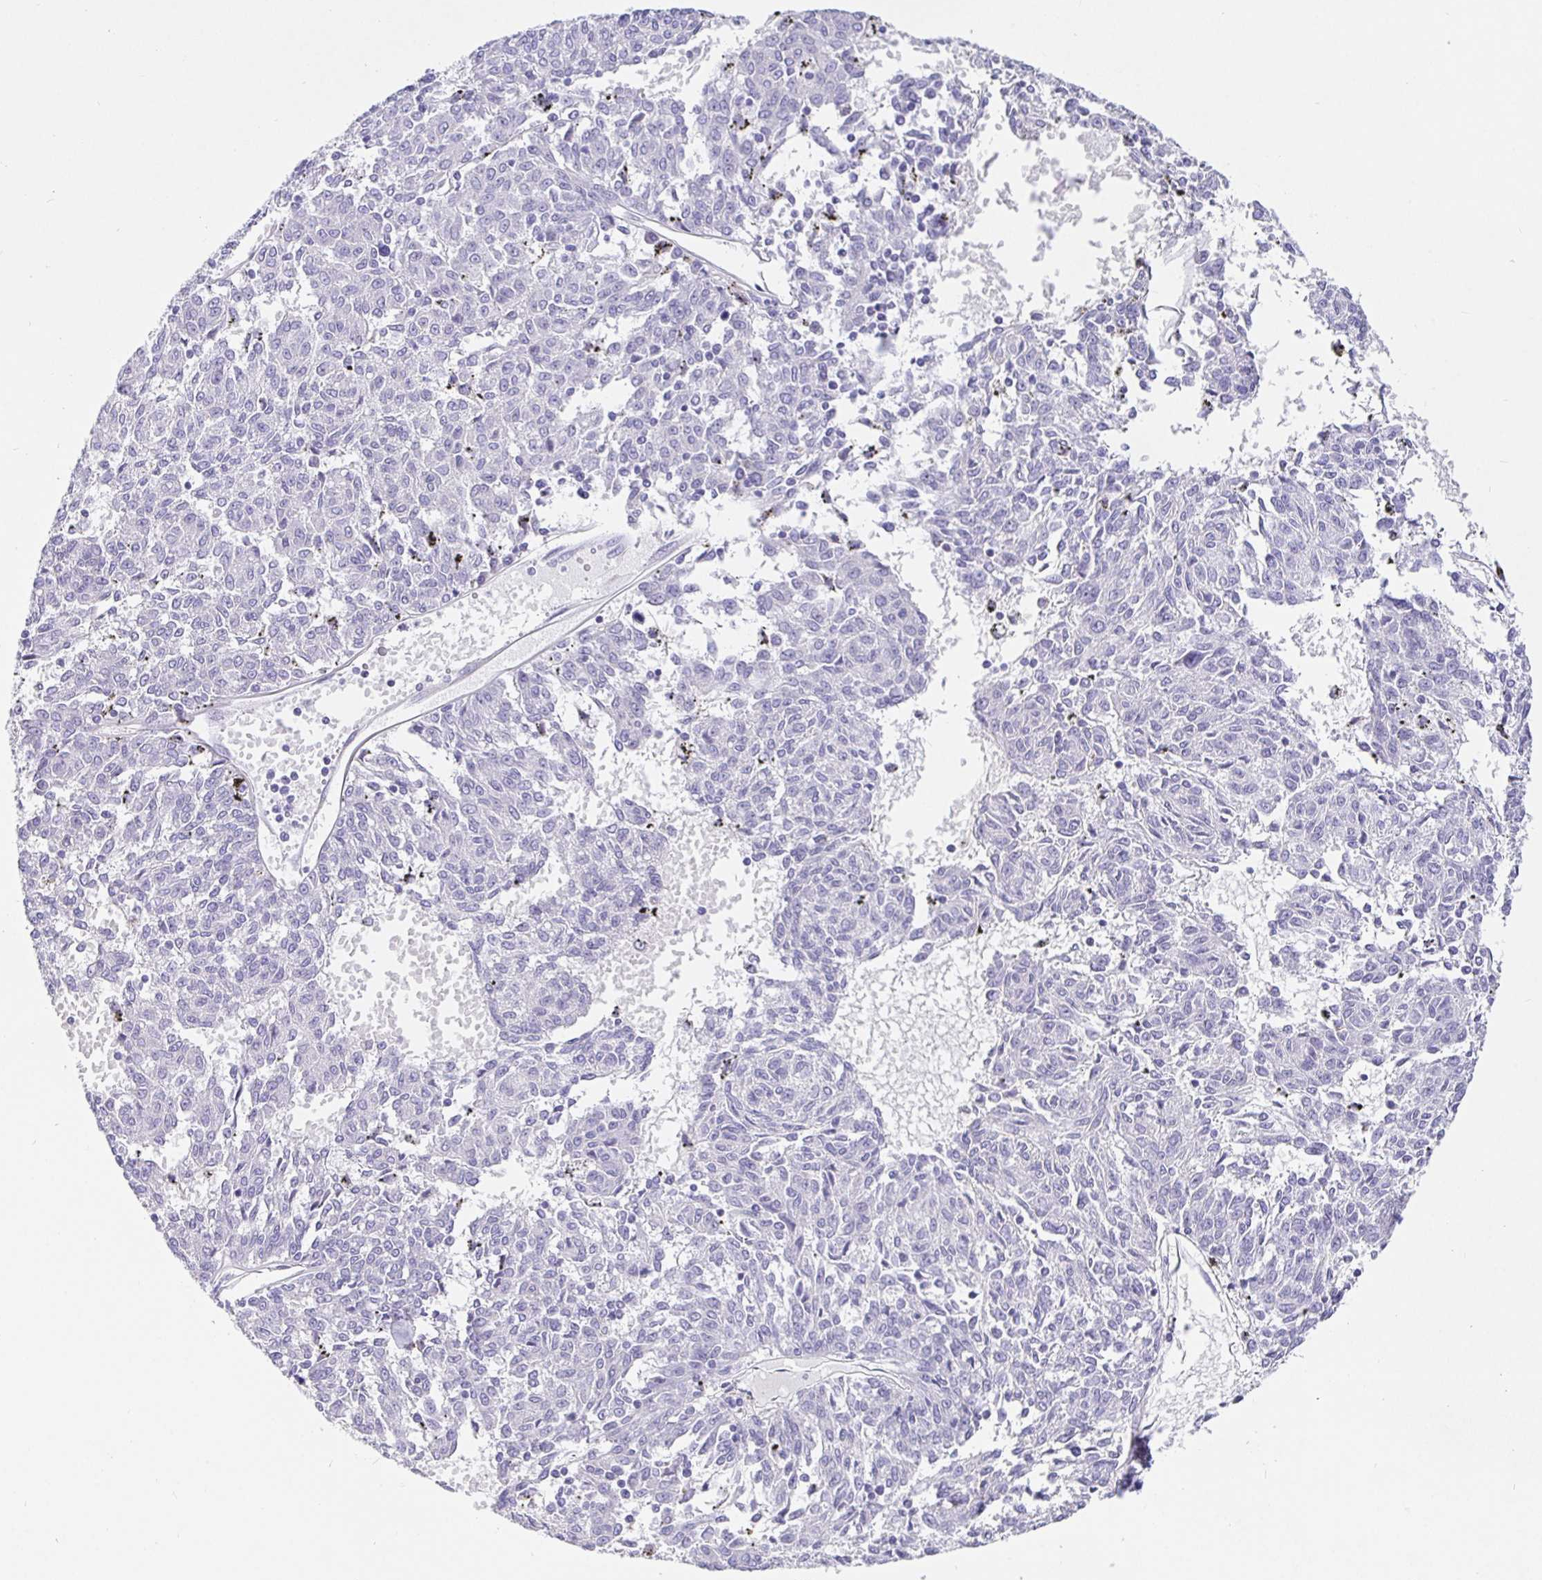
{"staining": {"intensity": "negative", "quantity": "none", "location": "none"}, "tissue": "melanoma", "cell_type": "Tumor cells", "image_type": "cancer", "snomed": [{"axis": "morphology", "description": "Malignant melanoma, NOS"}, {"axis": "topography", "description": "Skin"}], "caption": "Histopathology image shows no significant protein positivity in tumor cells of malignant melanoma.", "gene": "EZHIP", "patient": {"sex": "female", "age": 72}}